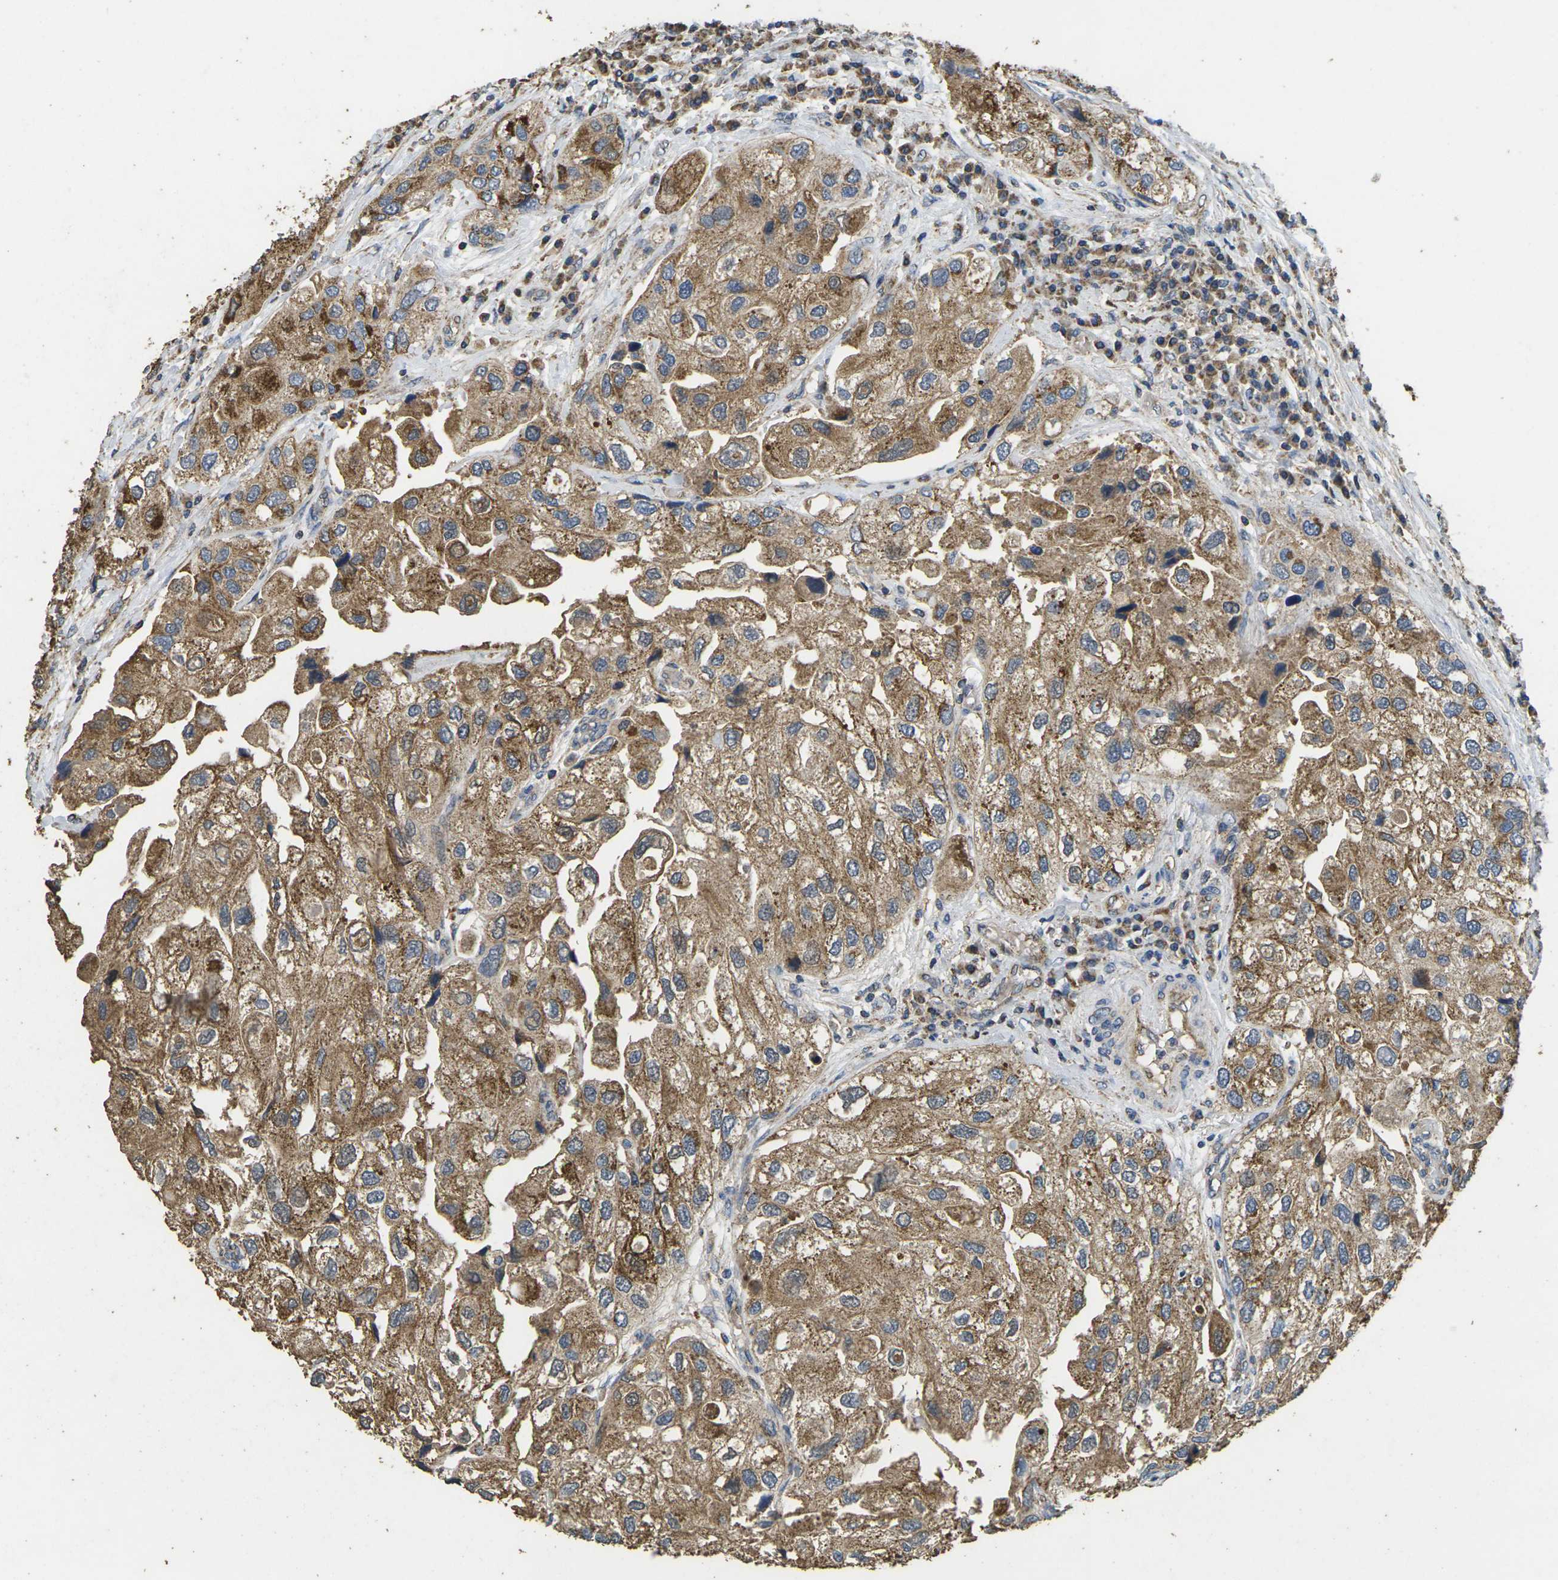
{"staining": {"intensity": "moderate", "quantity": ">75%", "location": "cytoplasmic/membranous"}, "tissue": "urothelial cancer", "cell_type": "Tumor cells", "image_type": "cancer", "snomed": [{"axis": "morphology", "description": "Urothelial carcinoma, High grade"}, {"axis": "topography", "description": "Urinary bladder"}], "caption": "Protein expression by immunohistochemistry (IHC) shows moderate cytoplasmic/membranous expression in about >75% of tumor cells in urothelial cancer.", "gene": "MAPK11", "patient": {"sex": "female", "age": 64}}